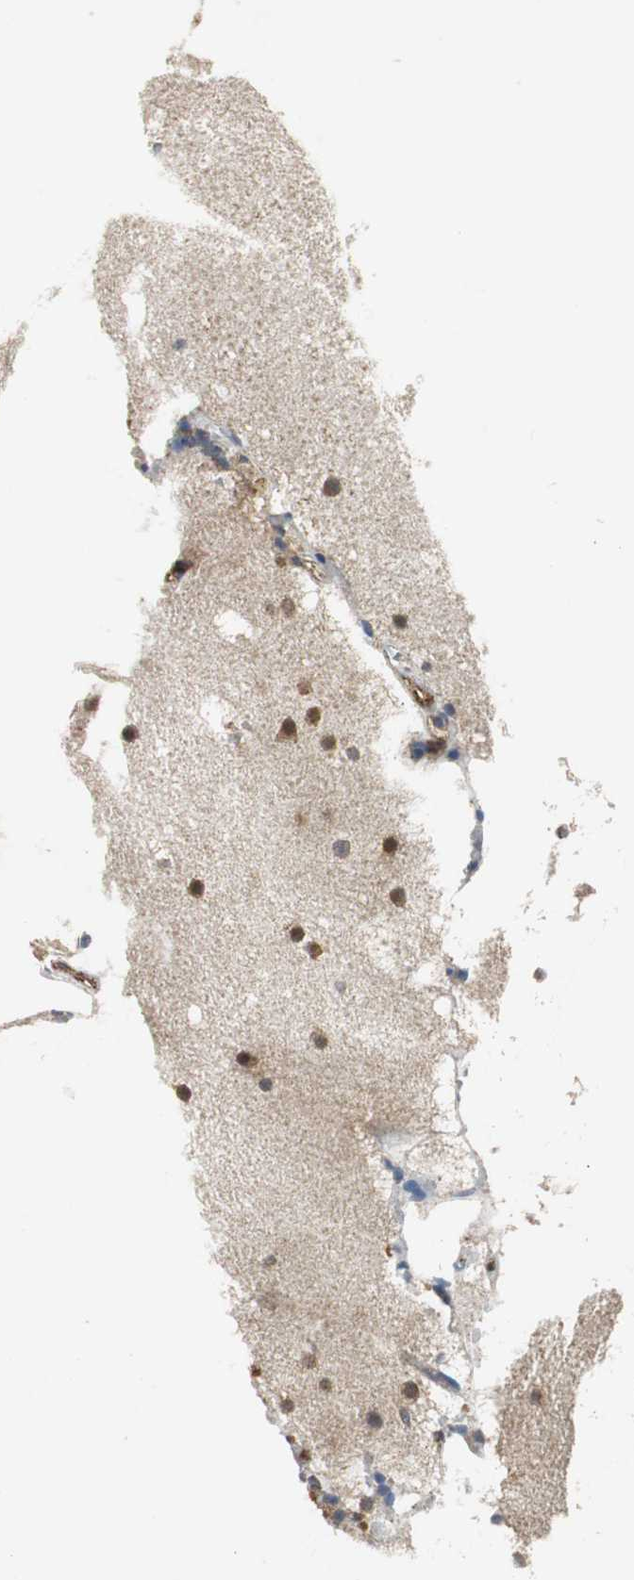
{"staining": {"intensity": "strong", "quantity": "<25%", "location": "cytoplasmic/membranous"}, "tissue": "cerebellum", "cell_type": "Cells in granular layer", "image_type": "normal", "snomed": [{"axis": "morphology", "description": "Normal tissue, NOS"}, {"axis": "topography", "description": "Cerebellum"}], "caption": "About <25% of cells in granular layer in unremarkable human cerebellum exhibit strong cytoplasmic/membranous protein staining as visualized by brown immunohistochemical staining.", "gene": "ISCU", "patient": {"sex": "male", "age": 45}}